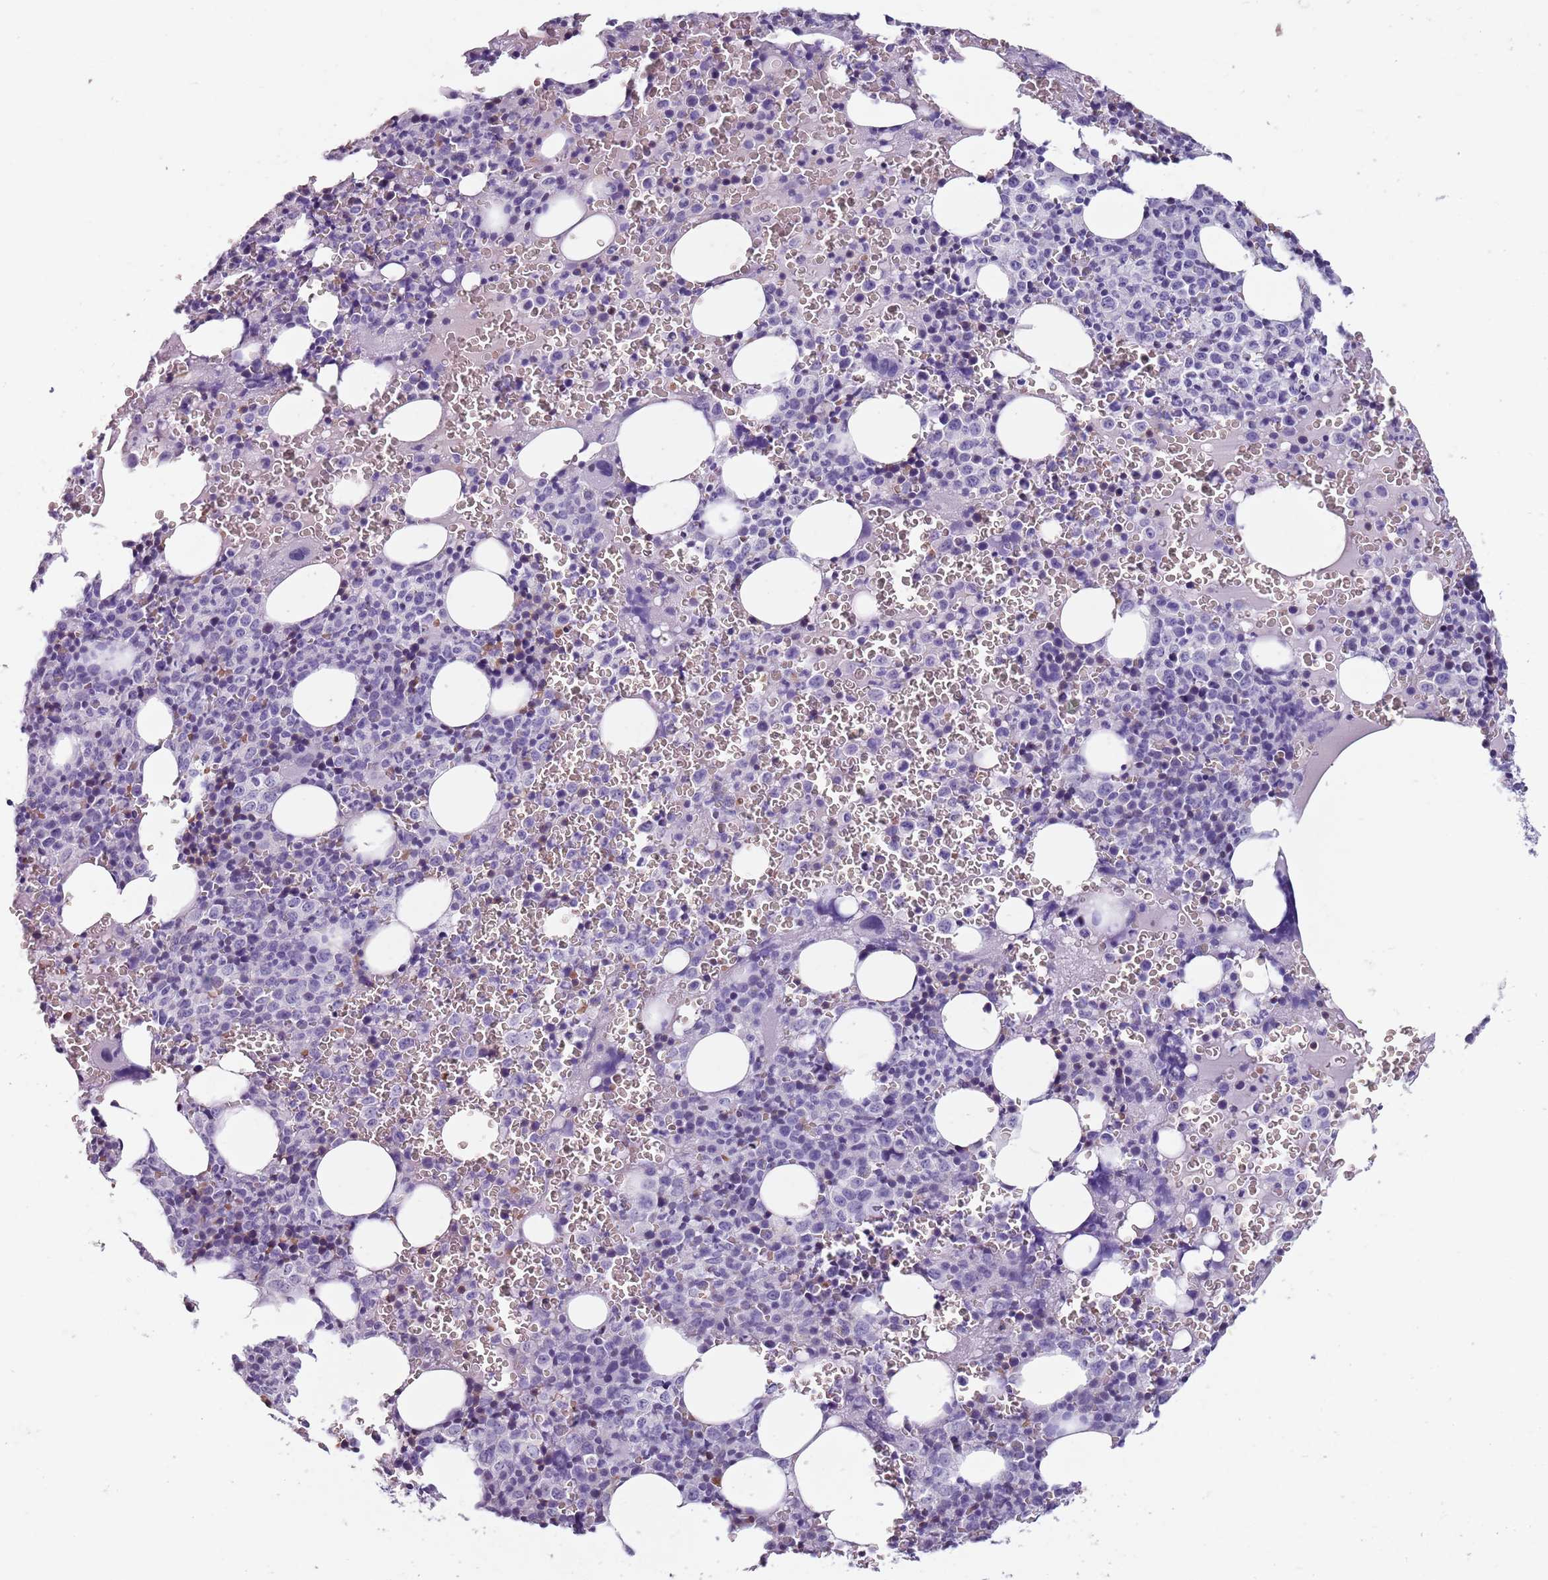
{"staining": {"intensity": "negative", "quantity": "none", "location": "none"}, "tissue": "bone marrow", "cell_type": "Hematopoietic cells", "image_type": "normal", "snomed": [{"axis": "morphology", "description": "Normal tissue, NOS"}, {"axis": "topography", "description": "Bone marrow"}], "caption": "Immunohistochemical staining of normal bone marrow displays no significant expression in hematopoietic cells. (DAB immunohistochemistry with hematoxylin counter stain).", "gene": "SPESP1", "patient": {"sex": "female", "age": 54}}